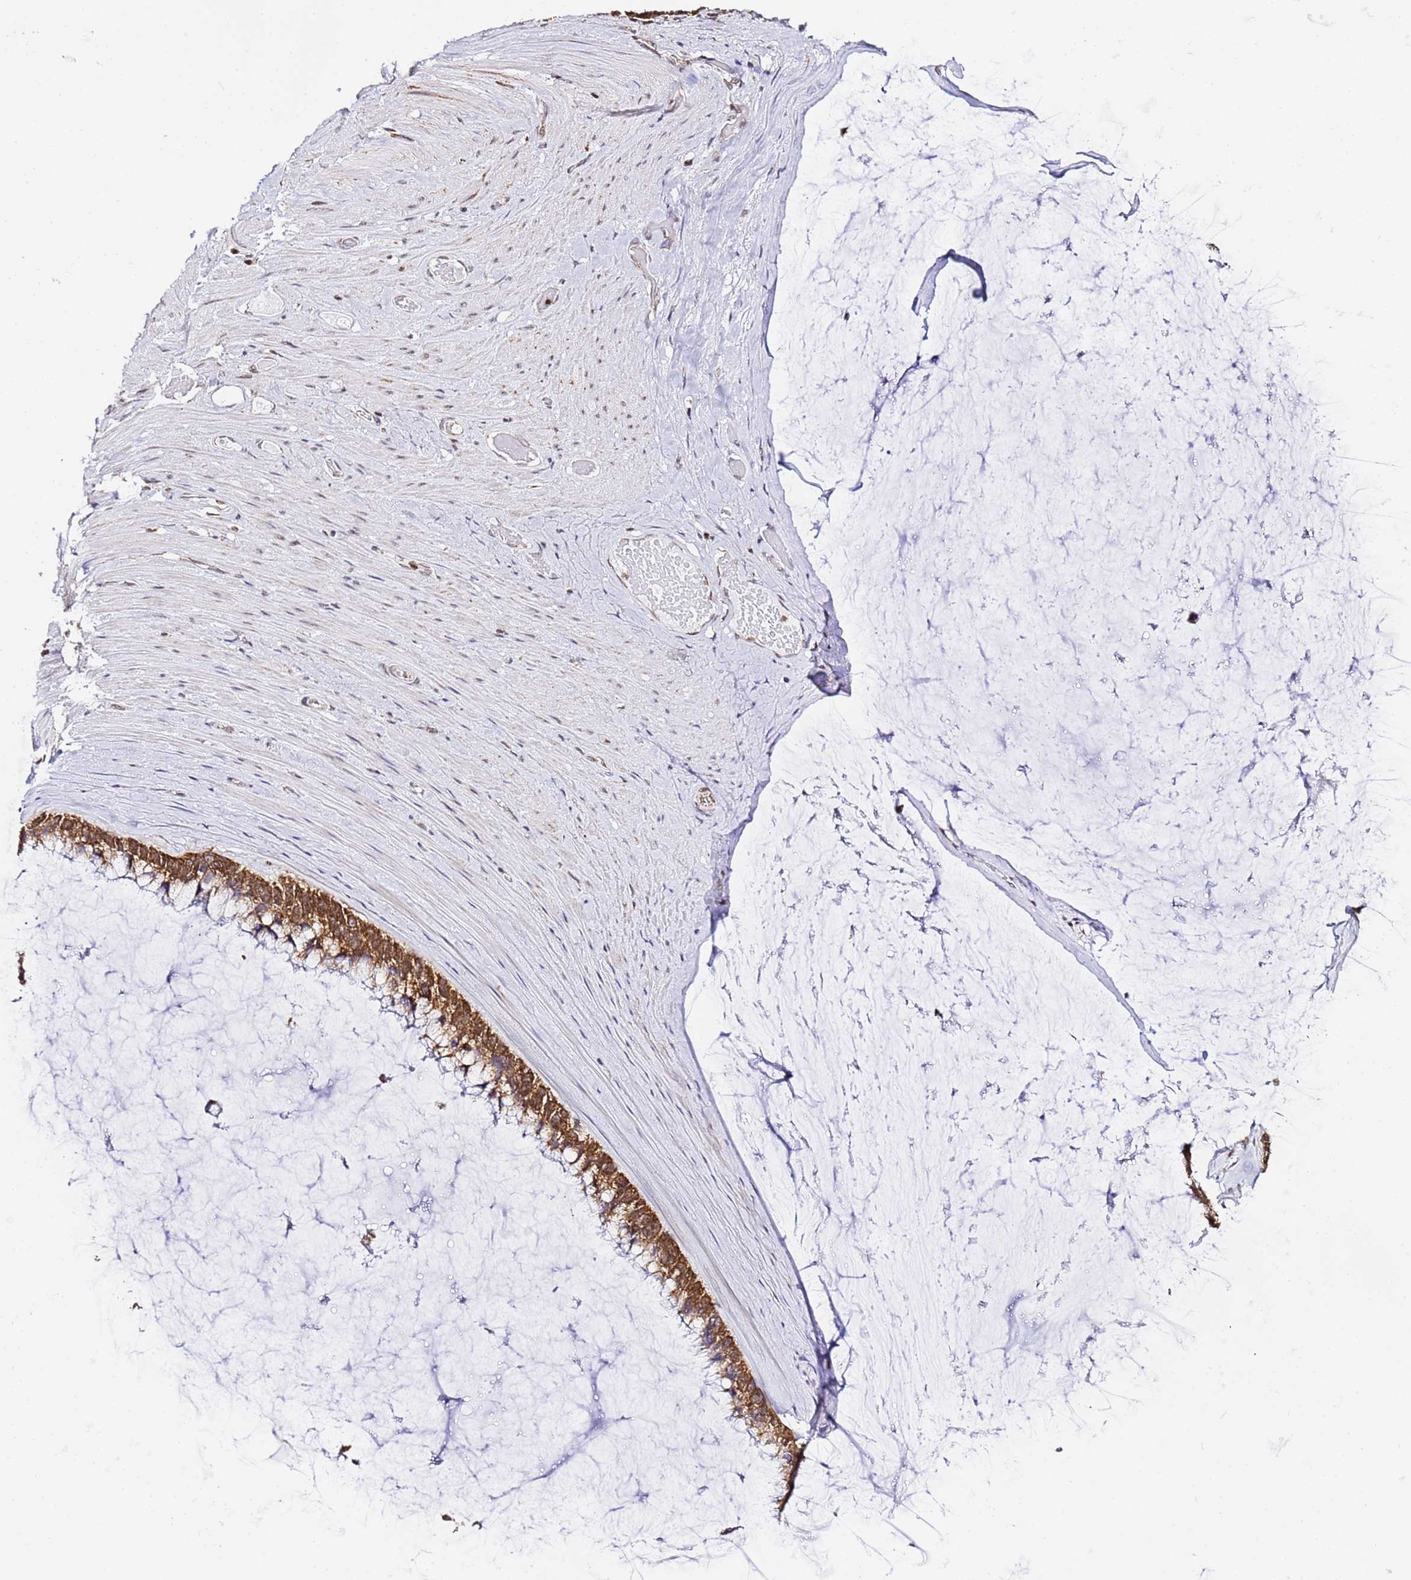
{"staining": {"intensity": "strong", "quantity": ">75%", "location": "cytoplasmic/membranous"}, "tissue": "ovarian cancer", "cell_type": "Tumor cells", "image_type": "cancer", "snomed": [{"axis": "morphology", "description": "Cystadenocarcinoma, mucinous, NOS"}, {"axis": "topography", "description": "Ovary"}], "caption": "Brown immunohistochemical staining in human ovarian mucinous cystadenocarcinoma demonstrates strong cytoplasmic/membranous expression in about >75% of tumor cells.", "gene": "HSPE1", "patient": {"sex": "female", "age": 39}}